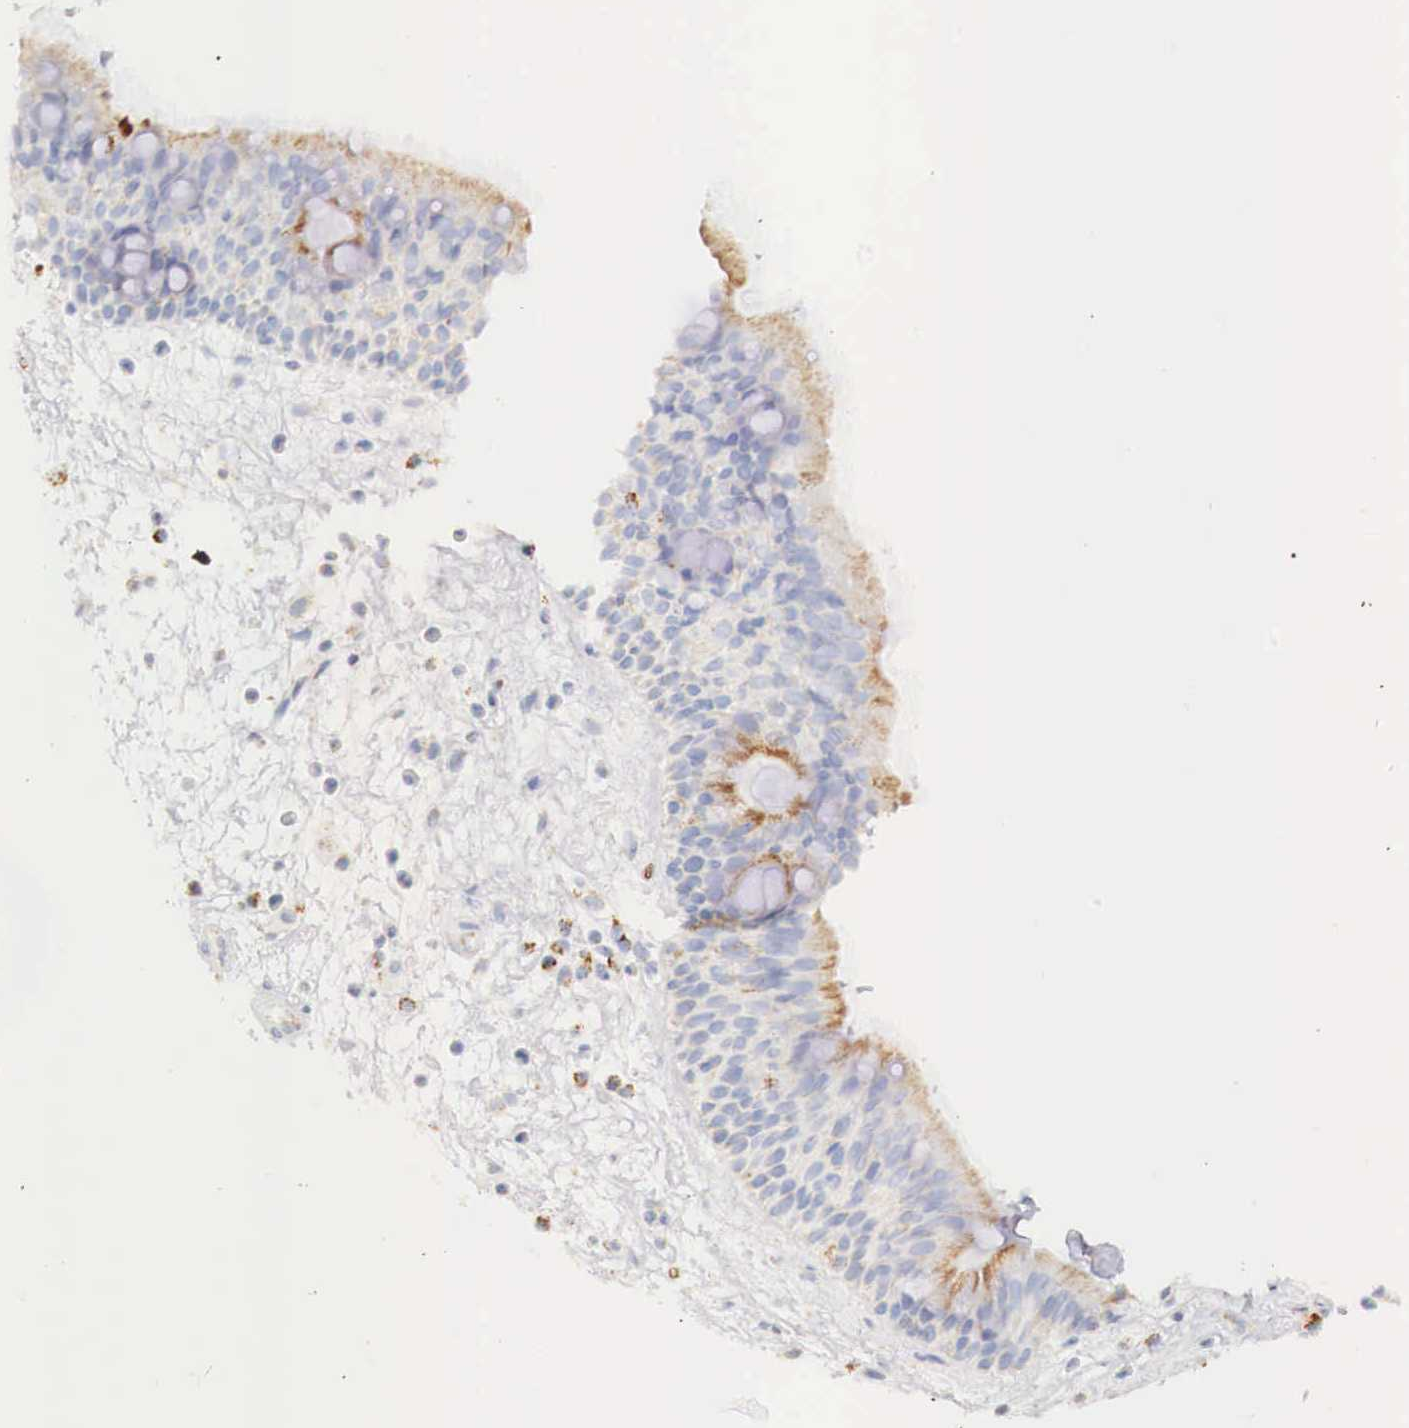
{"staining": {"intensity": "moderate", "quantity": "<25%", "location": "cytoplasmic/membranous"}, "tissue": "nasopharynx", "cell_type": "Respiratory epithelial cells", "image_type": "normal", "snomed": [{"axis": "morphology", "description": "Normal tissue, NOS"}, {"axis": "topography", "description": "Nasopharynx"}], "caption": "Moderate cytoplasmic/membranous staining for a protein is appreciated in approximately <25% of respiratory epithelial cells of unremarkable nasopharynx using immunohistochemistry.", "gene": "IDH3G", "patient": {"sex": "male", "age": 63}}